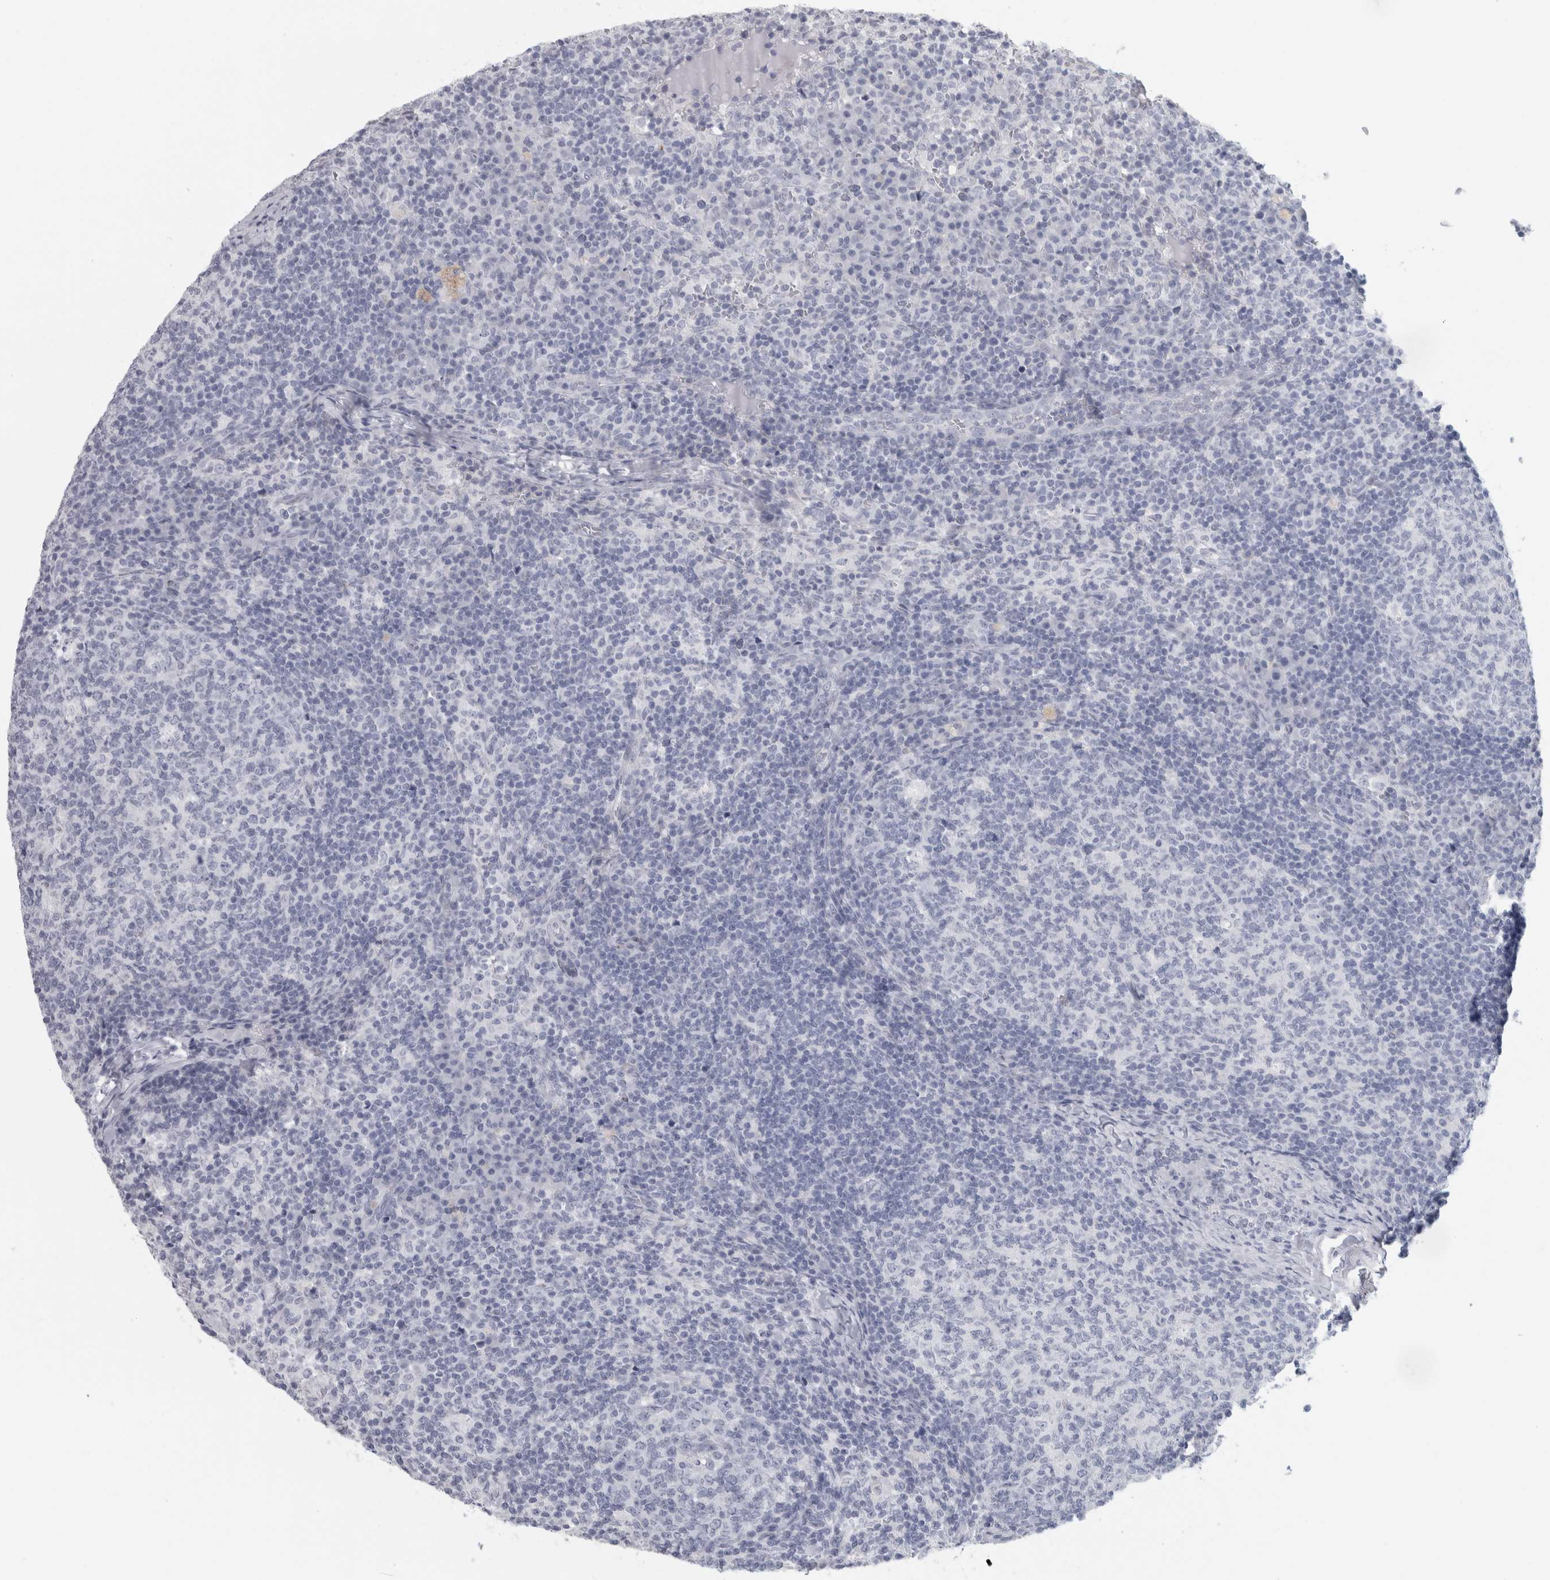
{"staining": {"intensity": "negative", "quantity": "none", "location": "none"}, "tissue": "lymph node", "cell_type": "Germinal center cells", "image_type": "normal", "snomed": [{"axis": "morphology", "description": "Normal tissue, NOS"}, {"axis": "morphology", "description": "Inflammation, NOS"}, {"axis": "topography", "description": "Lymph node"}], "caption": "The micrograph reveals no staining of germinal center cells in benign lymph node.", "gene": "CPE", "patient": {"sex": "male", "age": 55}}